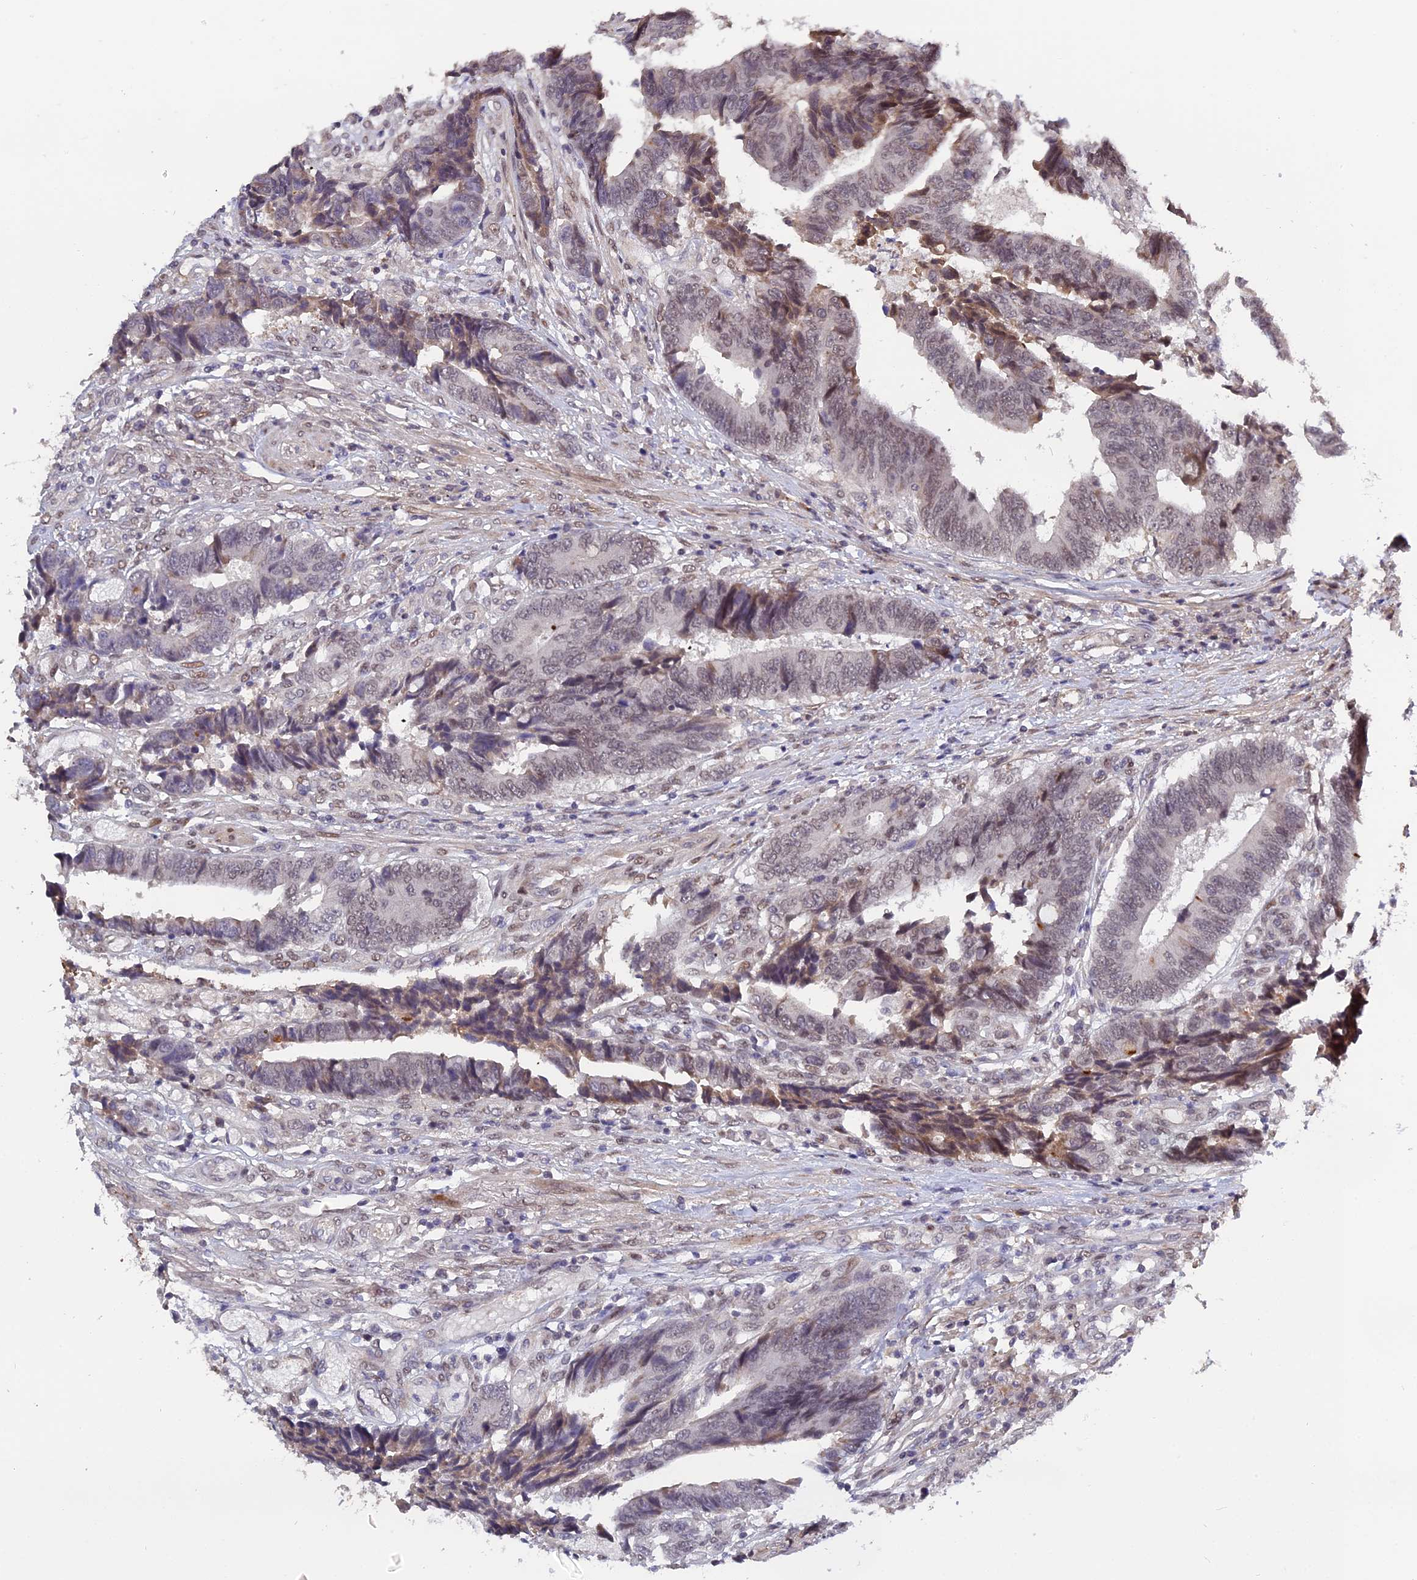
{"staining": {"intensity": "weak", "quantity": "25%-75%", "location": "nuclear"}, "tissue": "colorectal cancer", "cell_type": "Tumor cells", "image_type": "cancer", "snomed": [{"axis": "morphology", "description": "Adenocarcinoma, NOS"}, {"axis": "topography", "description": "Rectum"}], "caption": "Colorectal adenocarcinoma tissue exhibits weak nuclear staining in approximately 25%-75% of tumor cells", "gene": "PYGO1", "patient": {"sex": "male", "age": 84}}